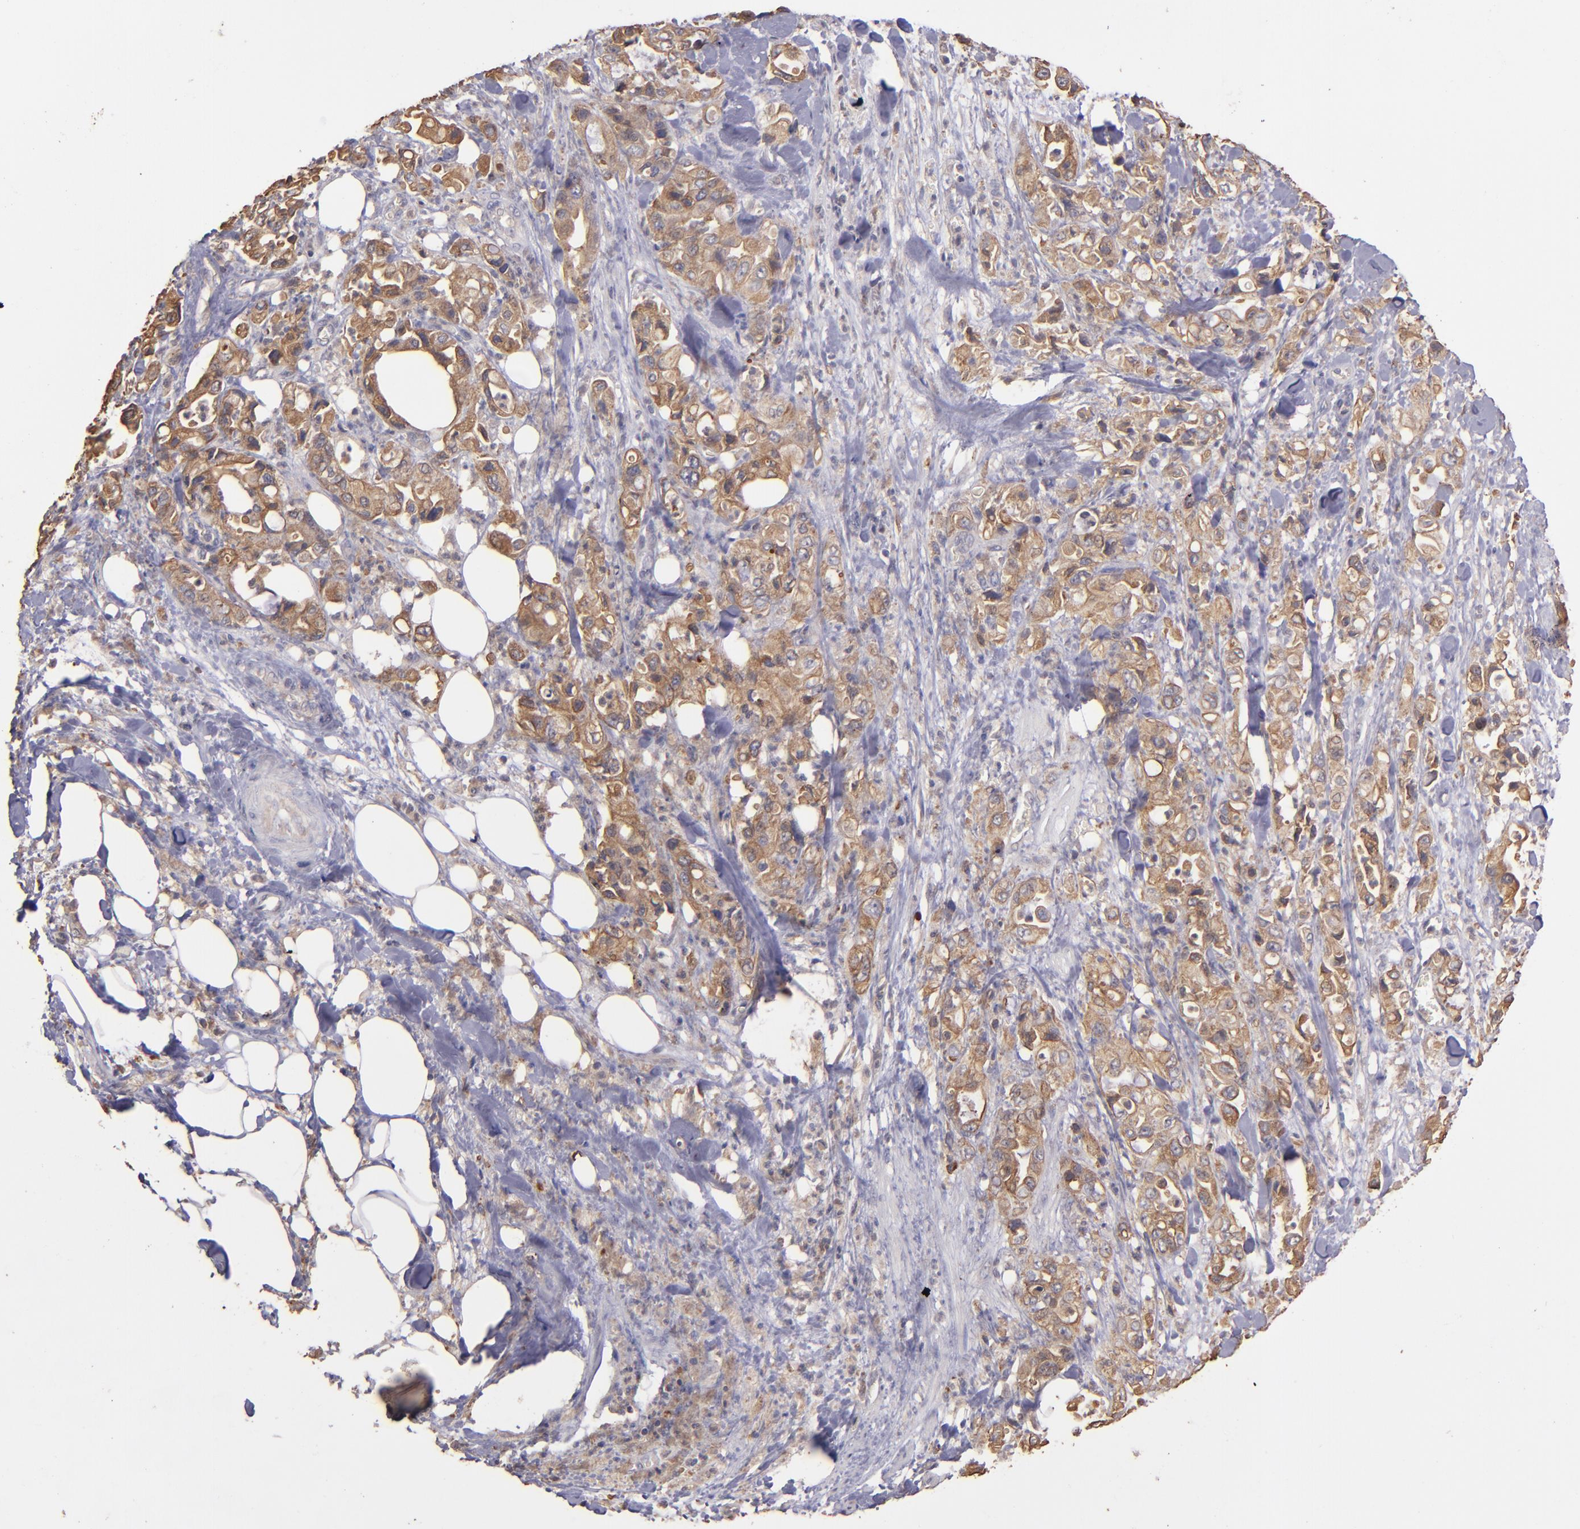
{"staining": {"intensity": "moderate", "quantity": ">75%", "location": "cytoplasmic/membranous"}, "tissue": "pancreatic cancer", "cell_type": "Tumor cells", "image_type": "cancer", "snomed": [{"axis": "morphology", "description": "Adenocarcinoma, NOS"}, {"axis": "topography", "description": "Pancreas"}], "caption": "DAB immunohistochemical staining of human pancreatic cancer (adenocarcinoma) displays moderate cytoplasmic/membranous protein expression in approximately >75% of tumor cells.", "gene": "SRRD", "patient": {"sex": "male", "age": 70}}